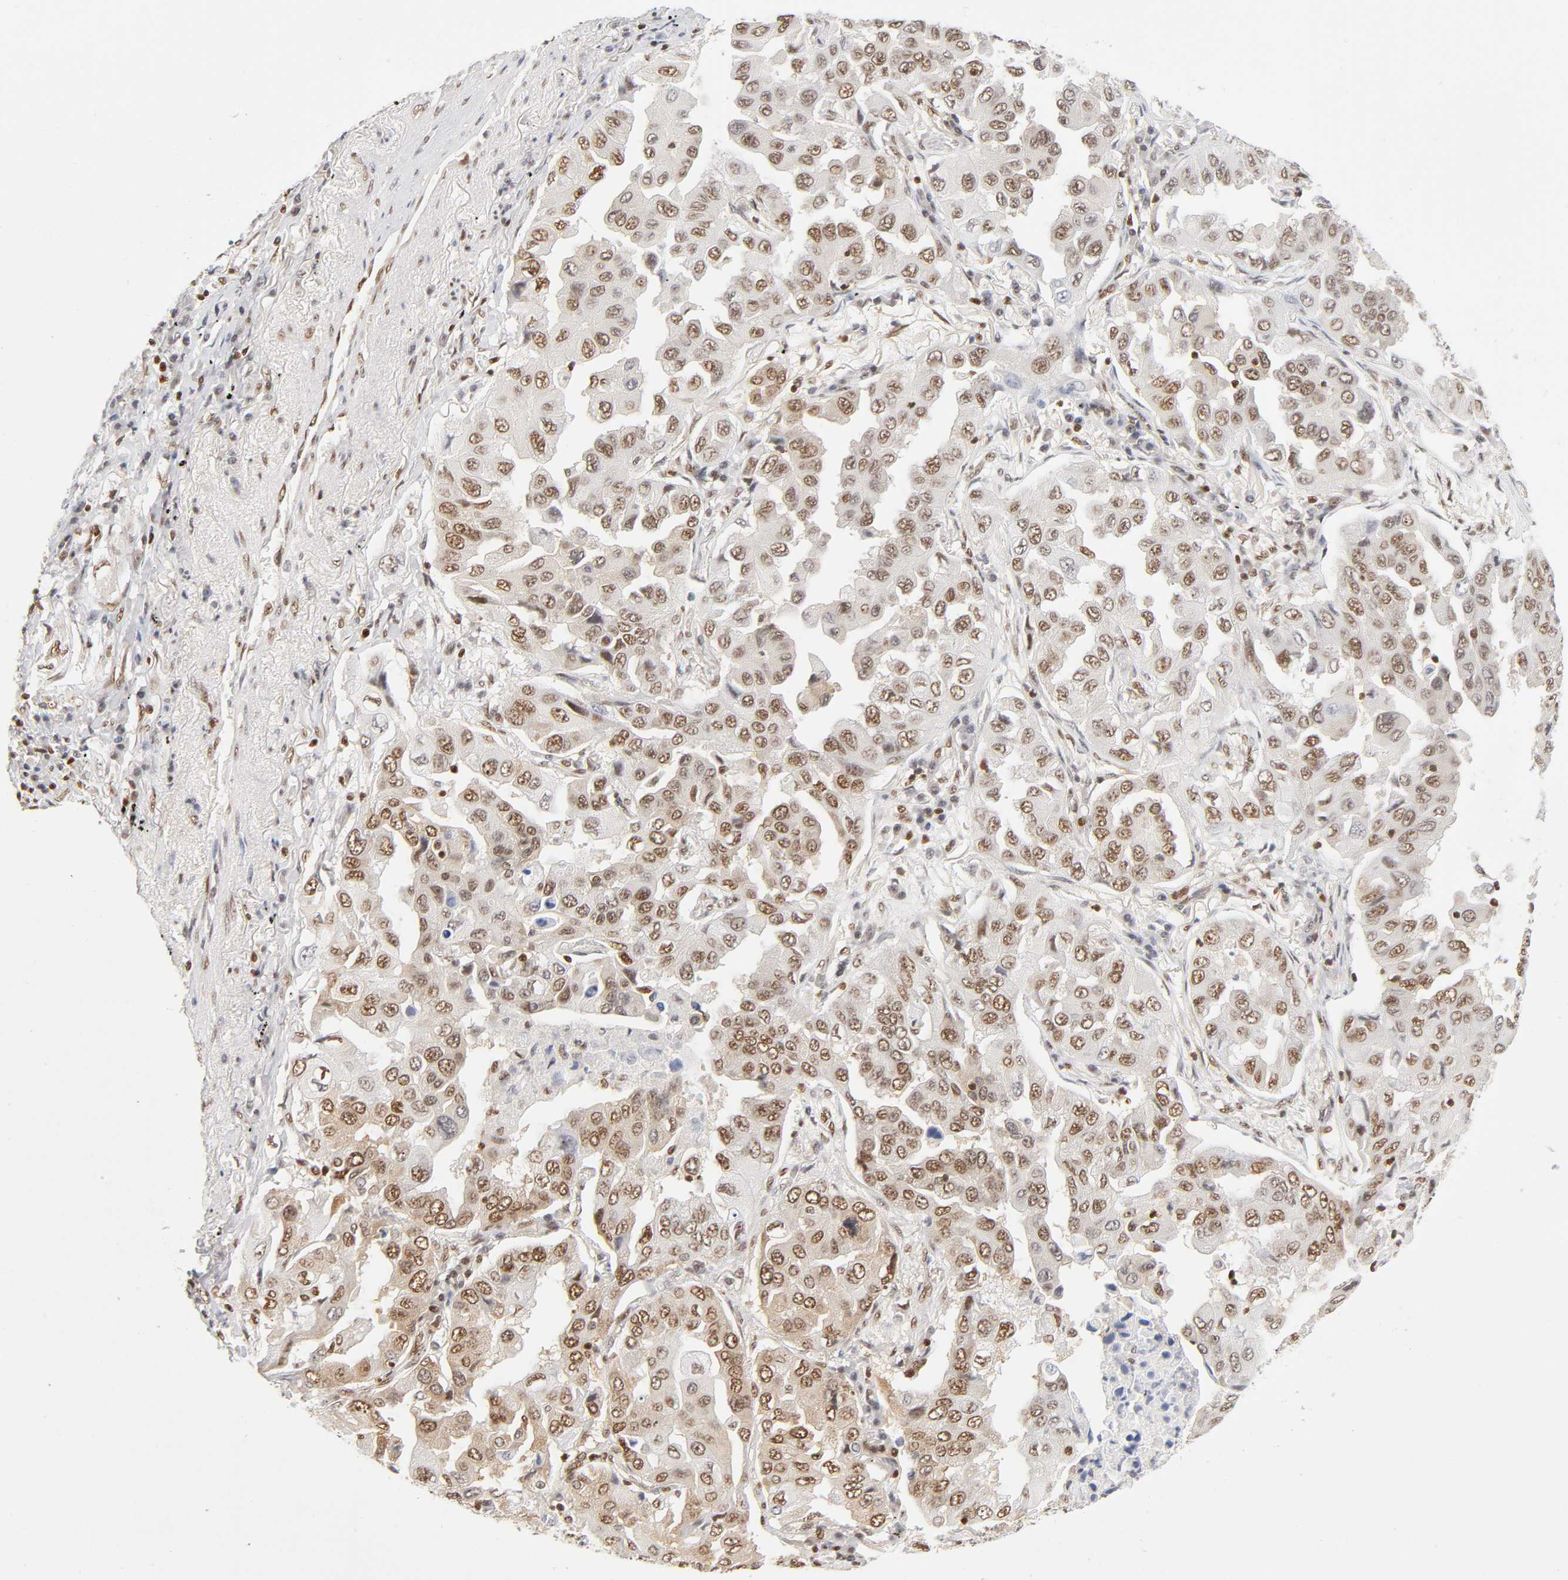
{"staining": {"intensity": "moderate", "quantity": ">75%", "location": "nuclear"}, "tissue": "lung cancer", "cell_type": "Tumor cells", "image_type": "cancer", "snomed": [{"axis": "morphology", "description": "Adenocarcinoma, NOS"}, {"axis": "topography", "description": "Lung"}], "caption": "Lung cancer (adenocarcinoma) stained with immunohistochemistry (IHC) displays moderate nuclear expression in approximately >75% of tumor cells.", "gene": "ILKAP", "patient": {"sex": "female", "age": 65}}